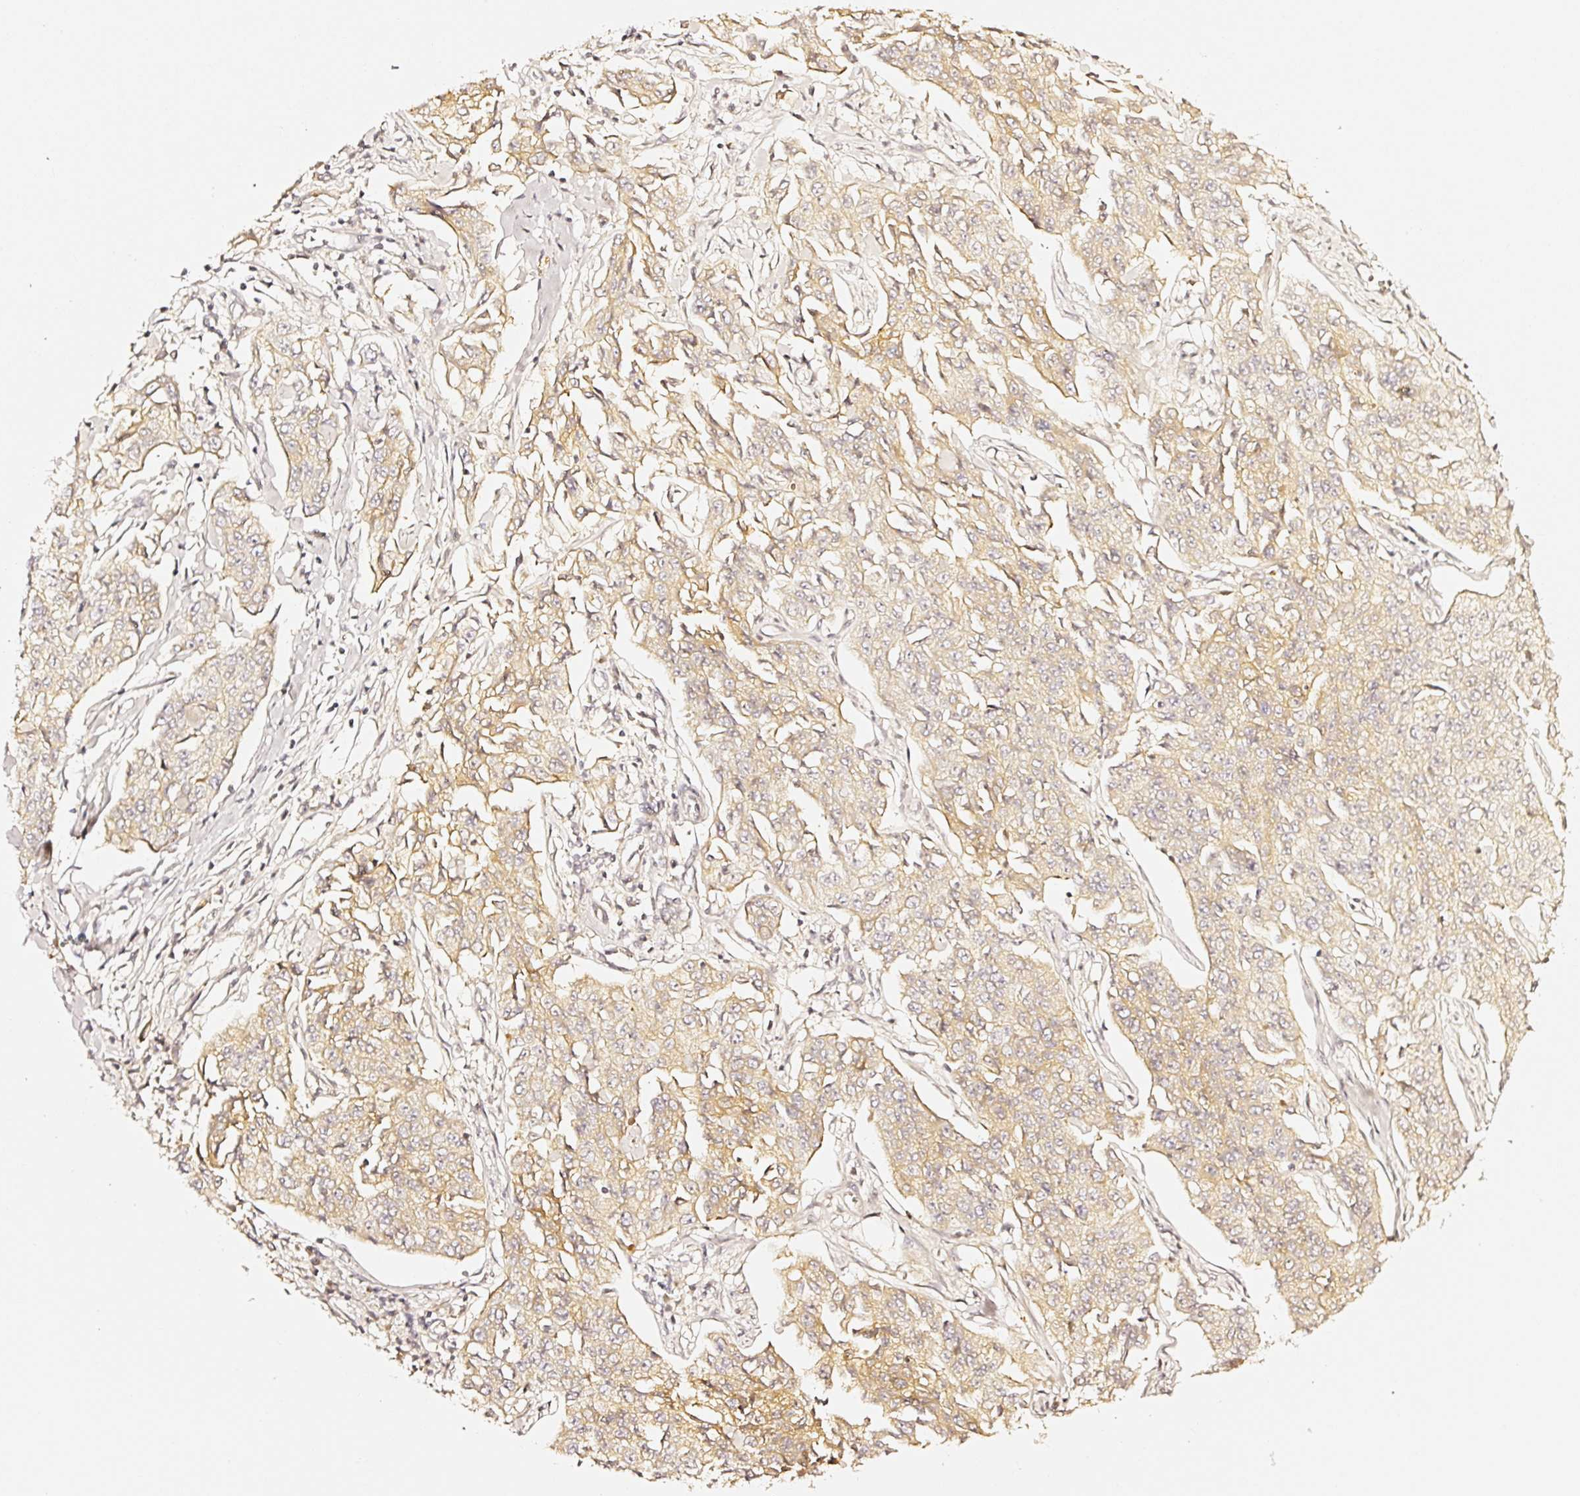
{"staining": {"intensity": "moderate", "quantity": ">75%", "location": "cytoplasmic/membranous"}, "tissue": "cervical cancer", "cell_type": "Tumor cells", "image_type": "cancer", "snomed": [{"axis": "morphology", "description": "Squamous cell carcinoma, NOS"}, {"axis": "topography", "description": "Cervix"}], "caption": "This micrograph displays IHC staining of cervical cancer, with medium moderate cytoplasmic/membranous positivity in about >75% of tumor cells.", "gene": "CD47", "patient": {"sex": "female", "age": 35}}